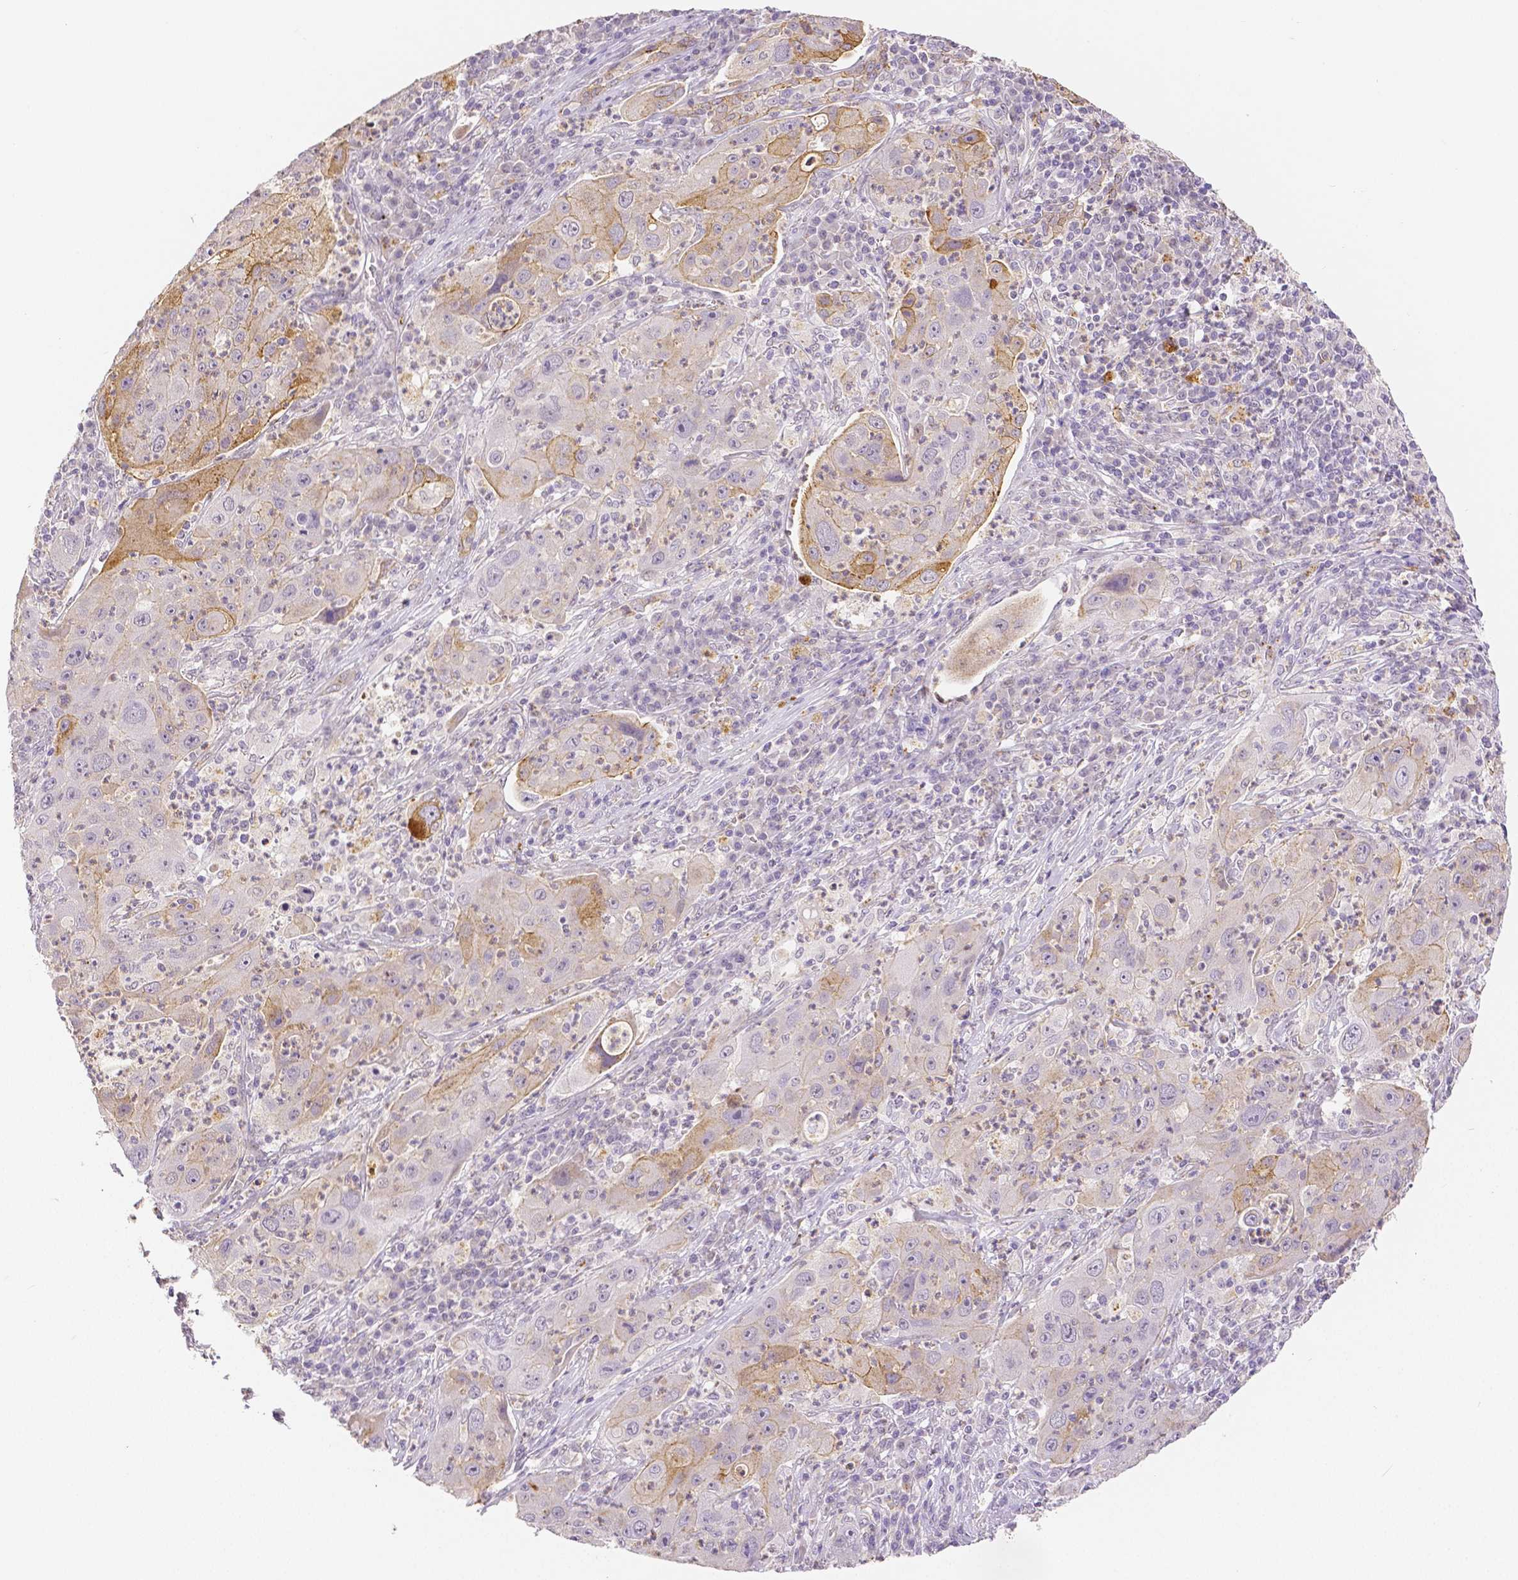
{"staining": {"intensity": "weak", "quantity": "<25%", "location": "cytoplasmic/membranous"}, "tissue": "lung cancer", "cell_type": "Tumor cells", "image_type": "cancer", "snomed": [{"axis": "morphology", "description": "Squamous cell carcinoma, NOS"}, {"axis": "topography", "description": "Lung"}], "caption": "Human squamous cell carcinoma (lung) stained for a protein using immunohistochemistry (IHC) shows no expression in tumor cells.", "gene": "OCLN", "patient": {"sex": "female", "age": 59}}